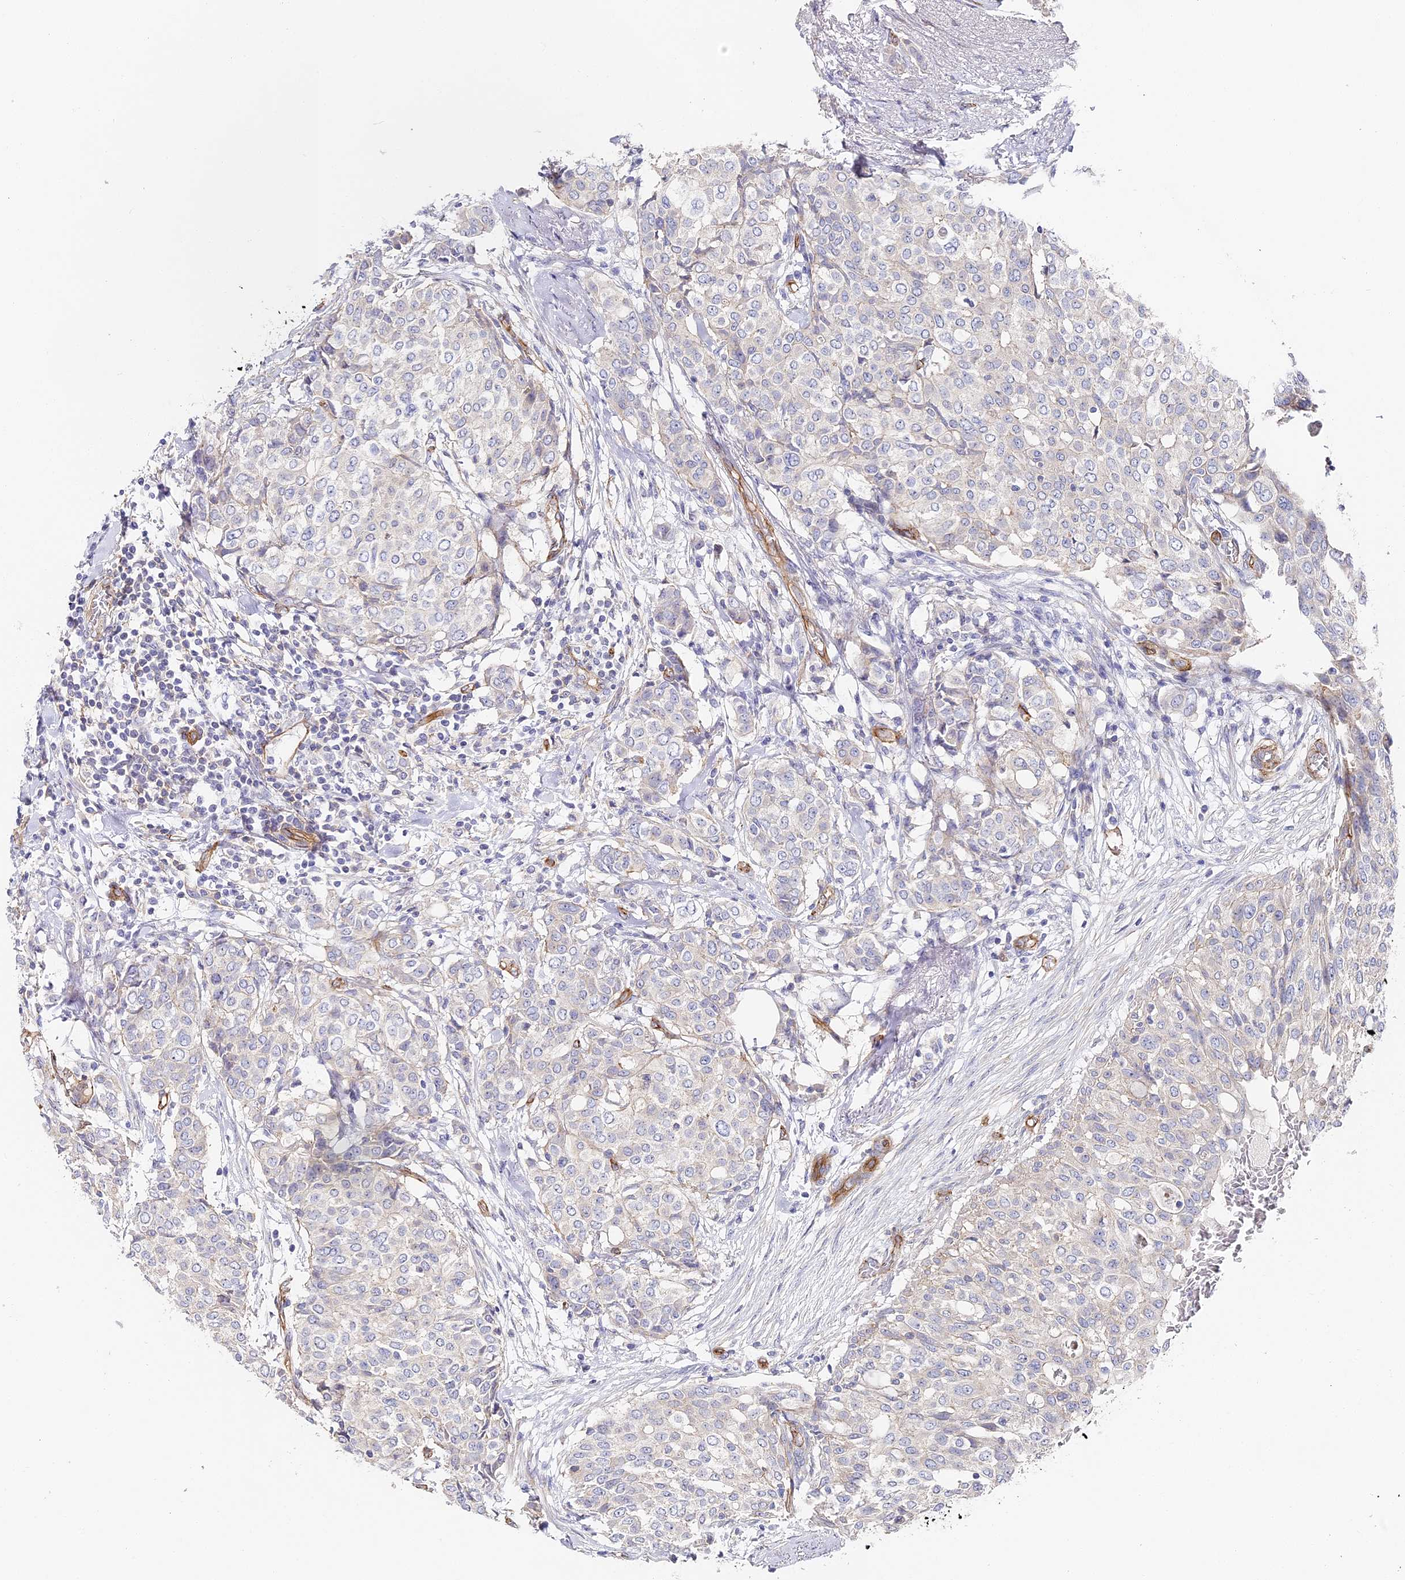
{"staining": {"intensity": "negative", "quantity": "none", "location": "none"}, "tissue": "breast cancer", "cell_type": "Tumor cells", "image_type": "cancer", "snomed": [{"axis": "morphology", "description": "Lobular carcinoma"}, {"axis": "topography", "description": "Breast"}], "caption": "Human breast cancer (lobular carcinoma) stained for a protein using immunohistochemistry (IHC) shows no staining in tumor cells.", "gene": "CCDC30", "patient": {"sex": "female", "age": 51}}